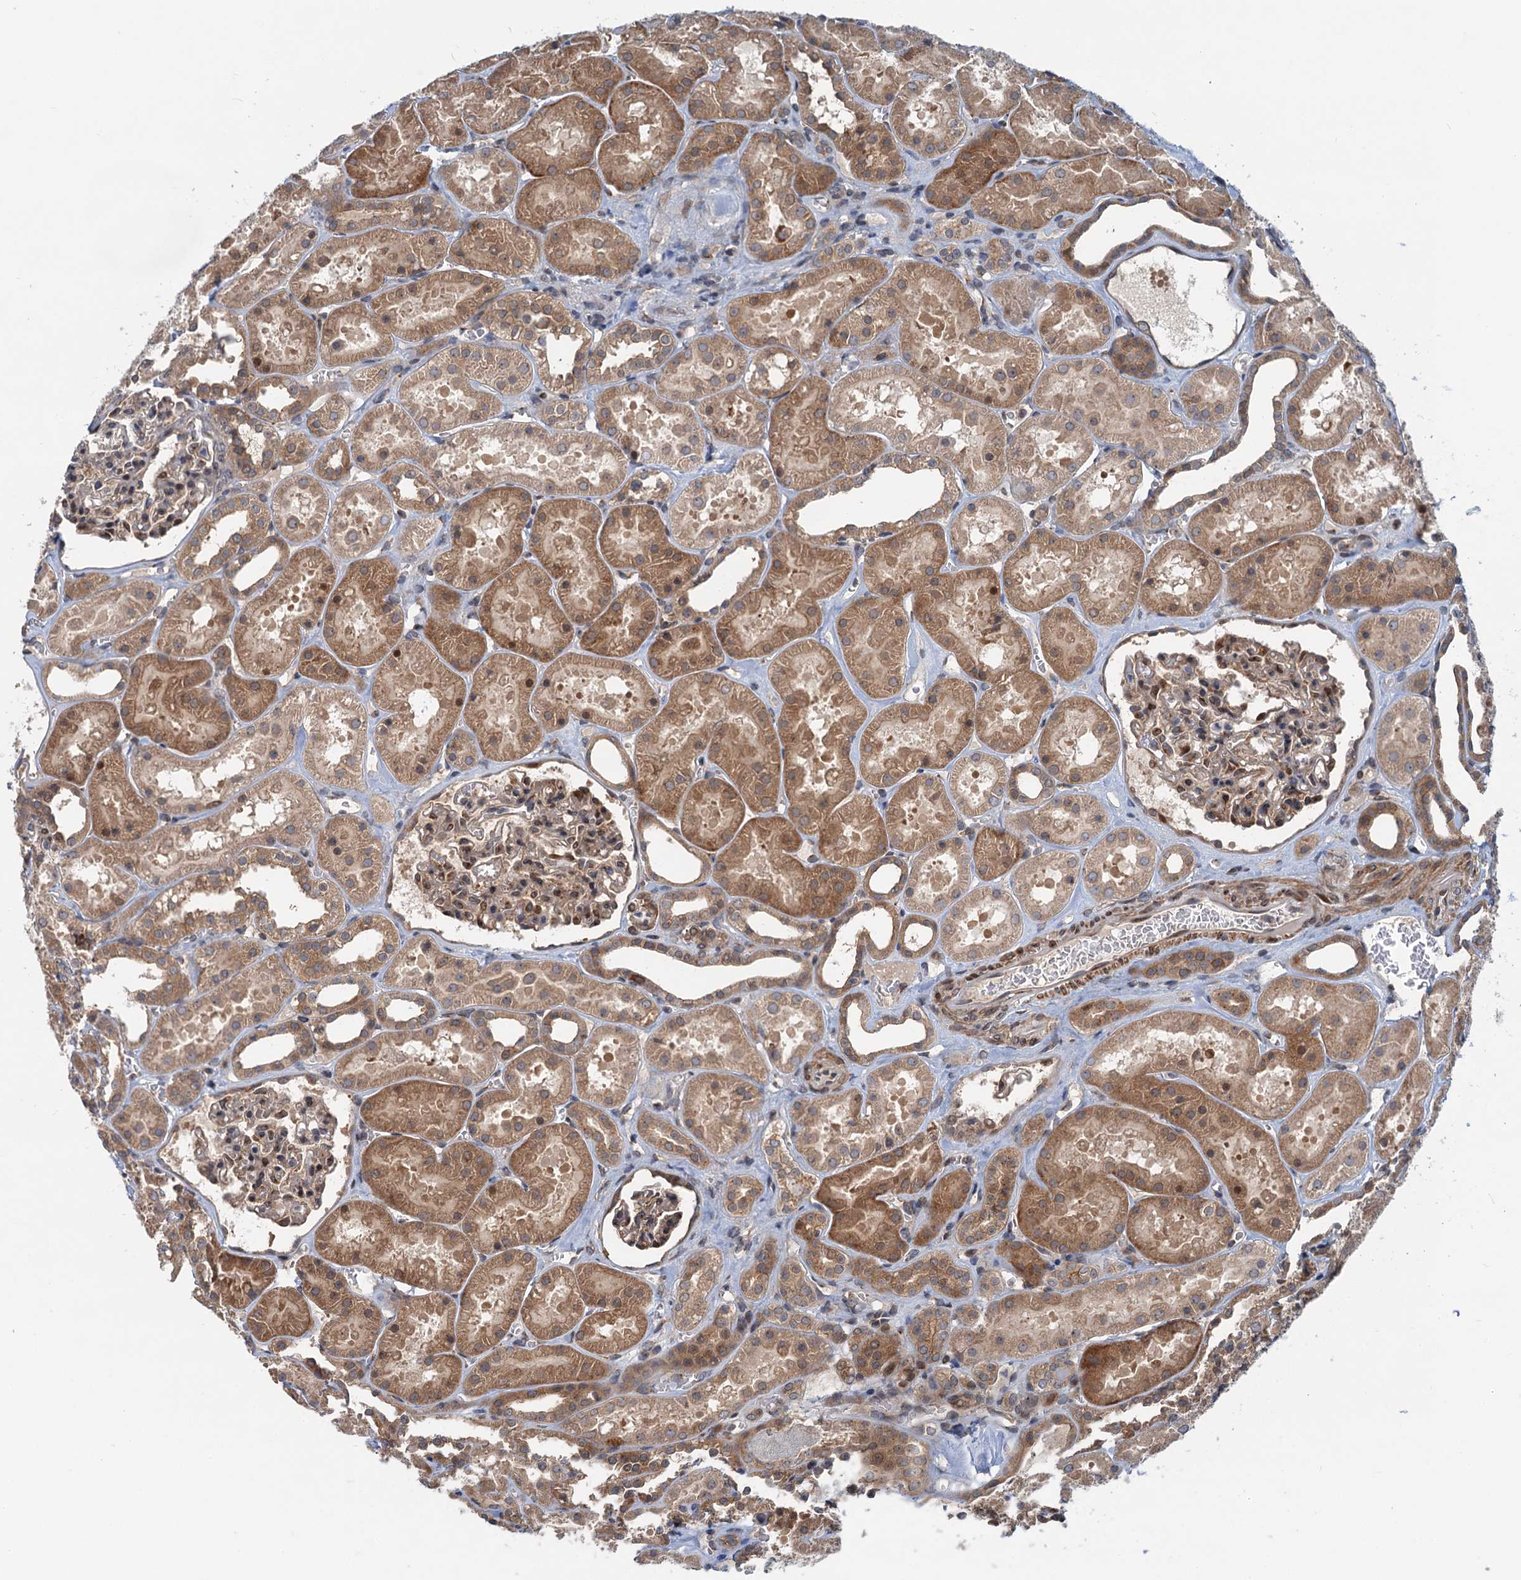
{"staining": {"intensity": "weak", "quantity": "25%-75%", "location": "nuclear"}, "tissue": "kidney", "cell_type": "Cells in glomeruli", "image_type": "normal", "snomed": [{"axis": "morphology", "description": "Normal tissue, NOS"}, {"axis": "topography", "description": "Kidney"}], "caption": "Immunohistochemistry (IHC) of normal human kidney reveals low levels of weak nuclear expression in about 25%-75% of cells in glomeruli.", "gene": "DYNC2I2", "patient": {"sex": "female", "age": 41}}